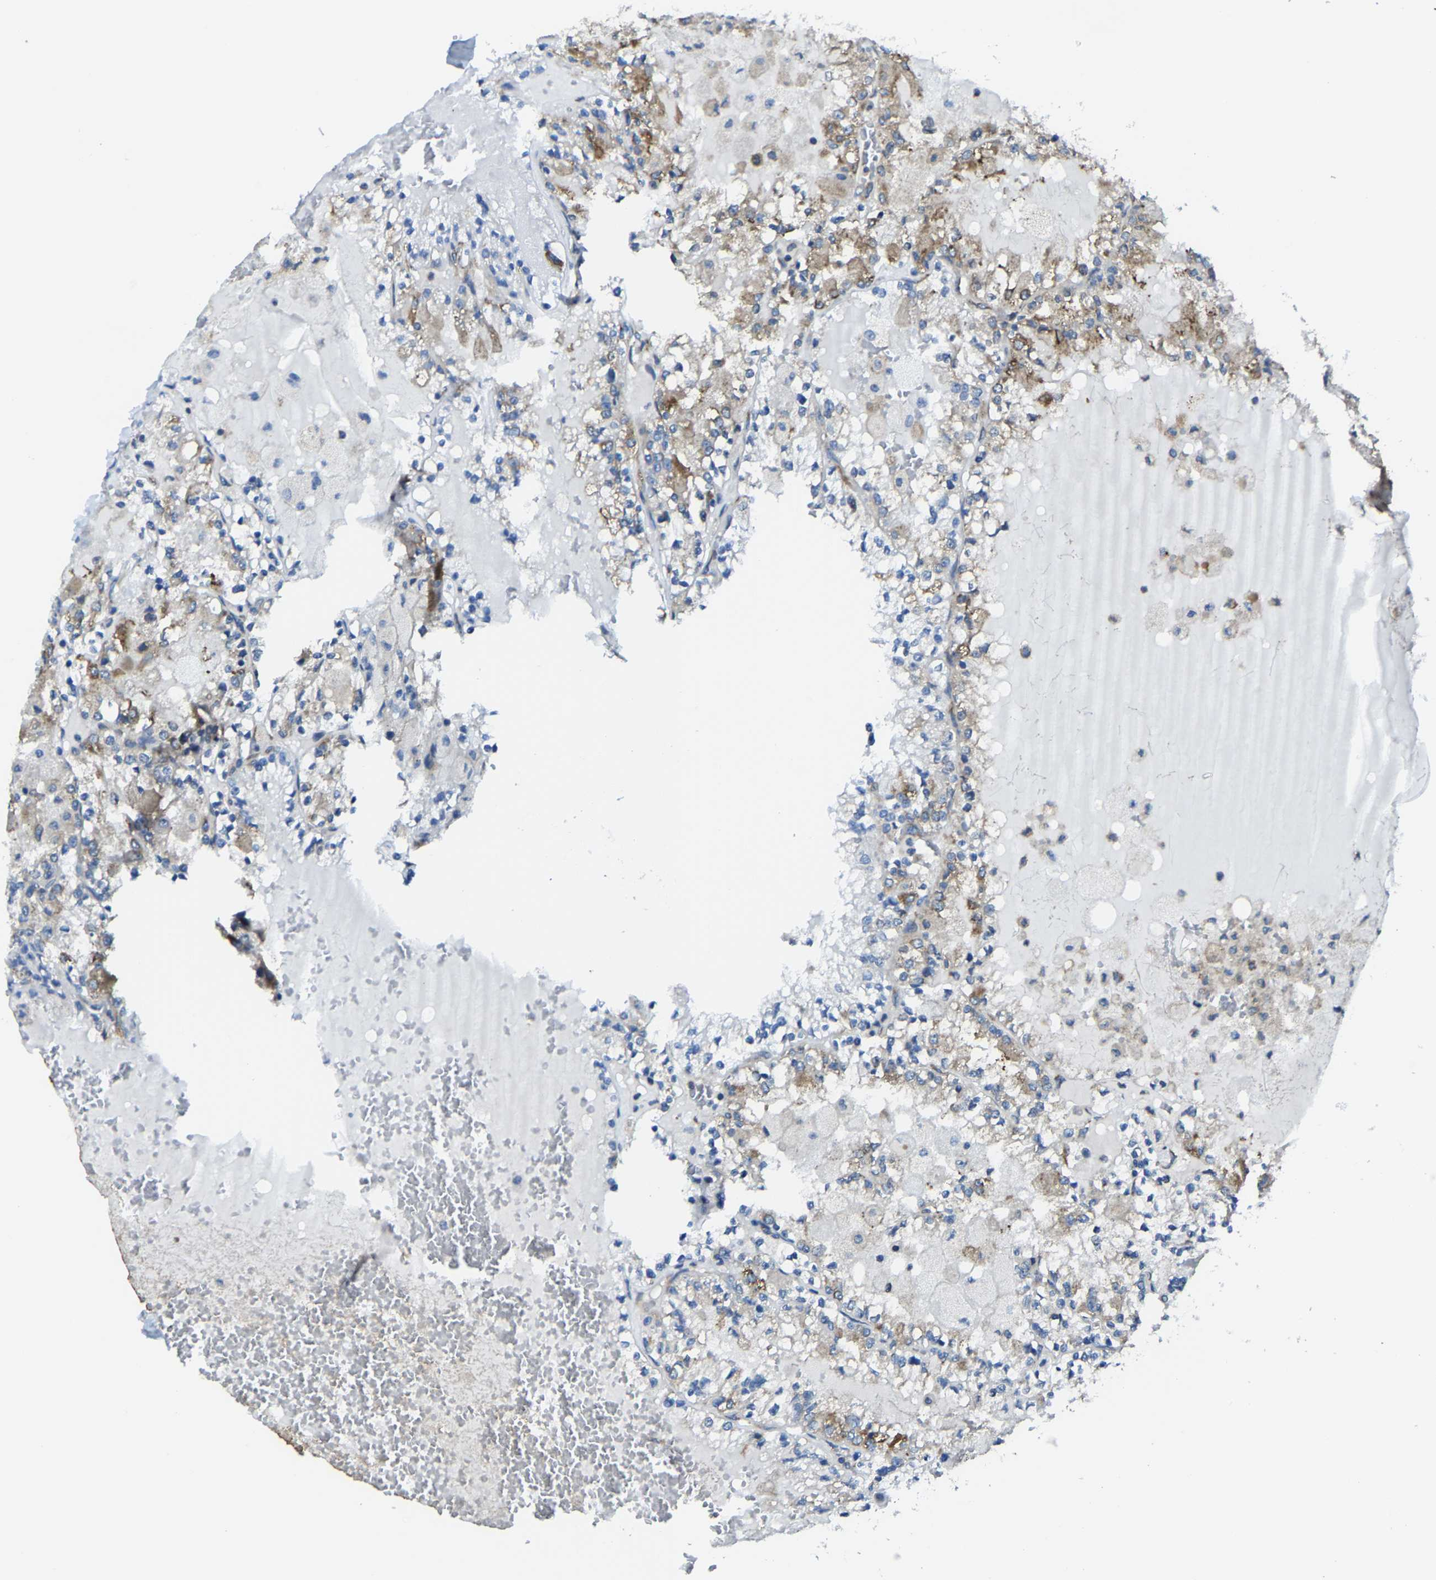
{"staining": {"intensity": "moderate", "quantity": "25%-75%", "location": "cytoplasmic/membranous"}, "tissue": "renal cancer", "cell_type": "Tumor cells", "image_type": "cancer", "snomed": [{"axis": "morphology", "description": "Adenocarcinoma, NOS"}, {"axis": "topography", "description": "Kidney"}], "caption": "This micrograph shows renal adenocarcinoma stained with immunohistochemistry to label a protein in brown. The cytoplasmic/membranous of tumor cells show moderate positivity for the protein. Nuclei are counter-stained blue.", "gene": "G3BP2", "patient": {"sex": "female", "age": 56}}